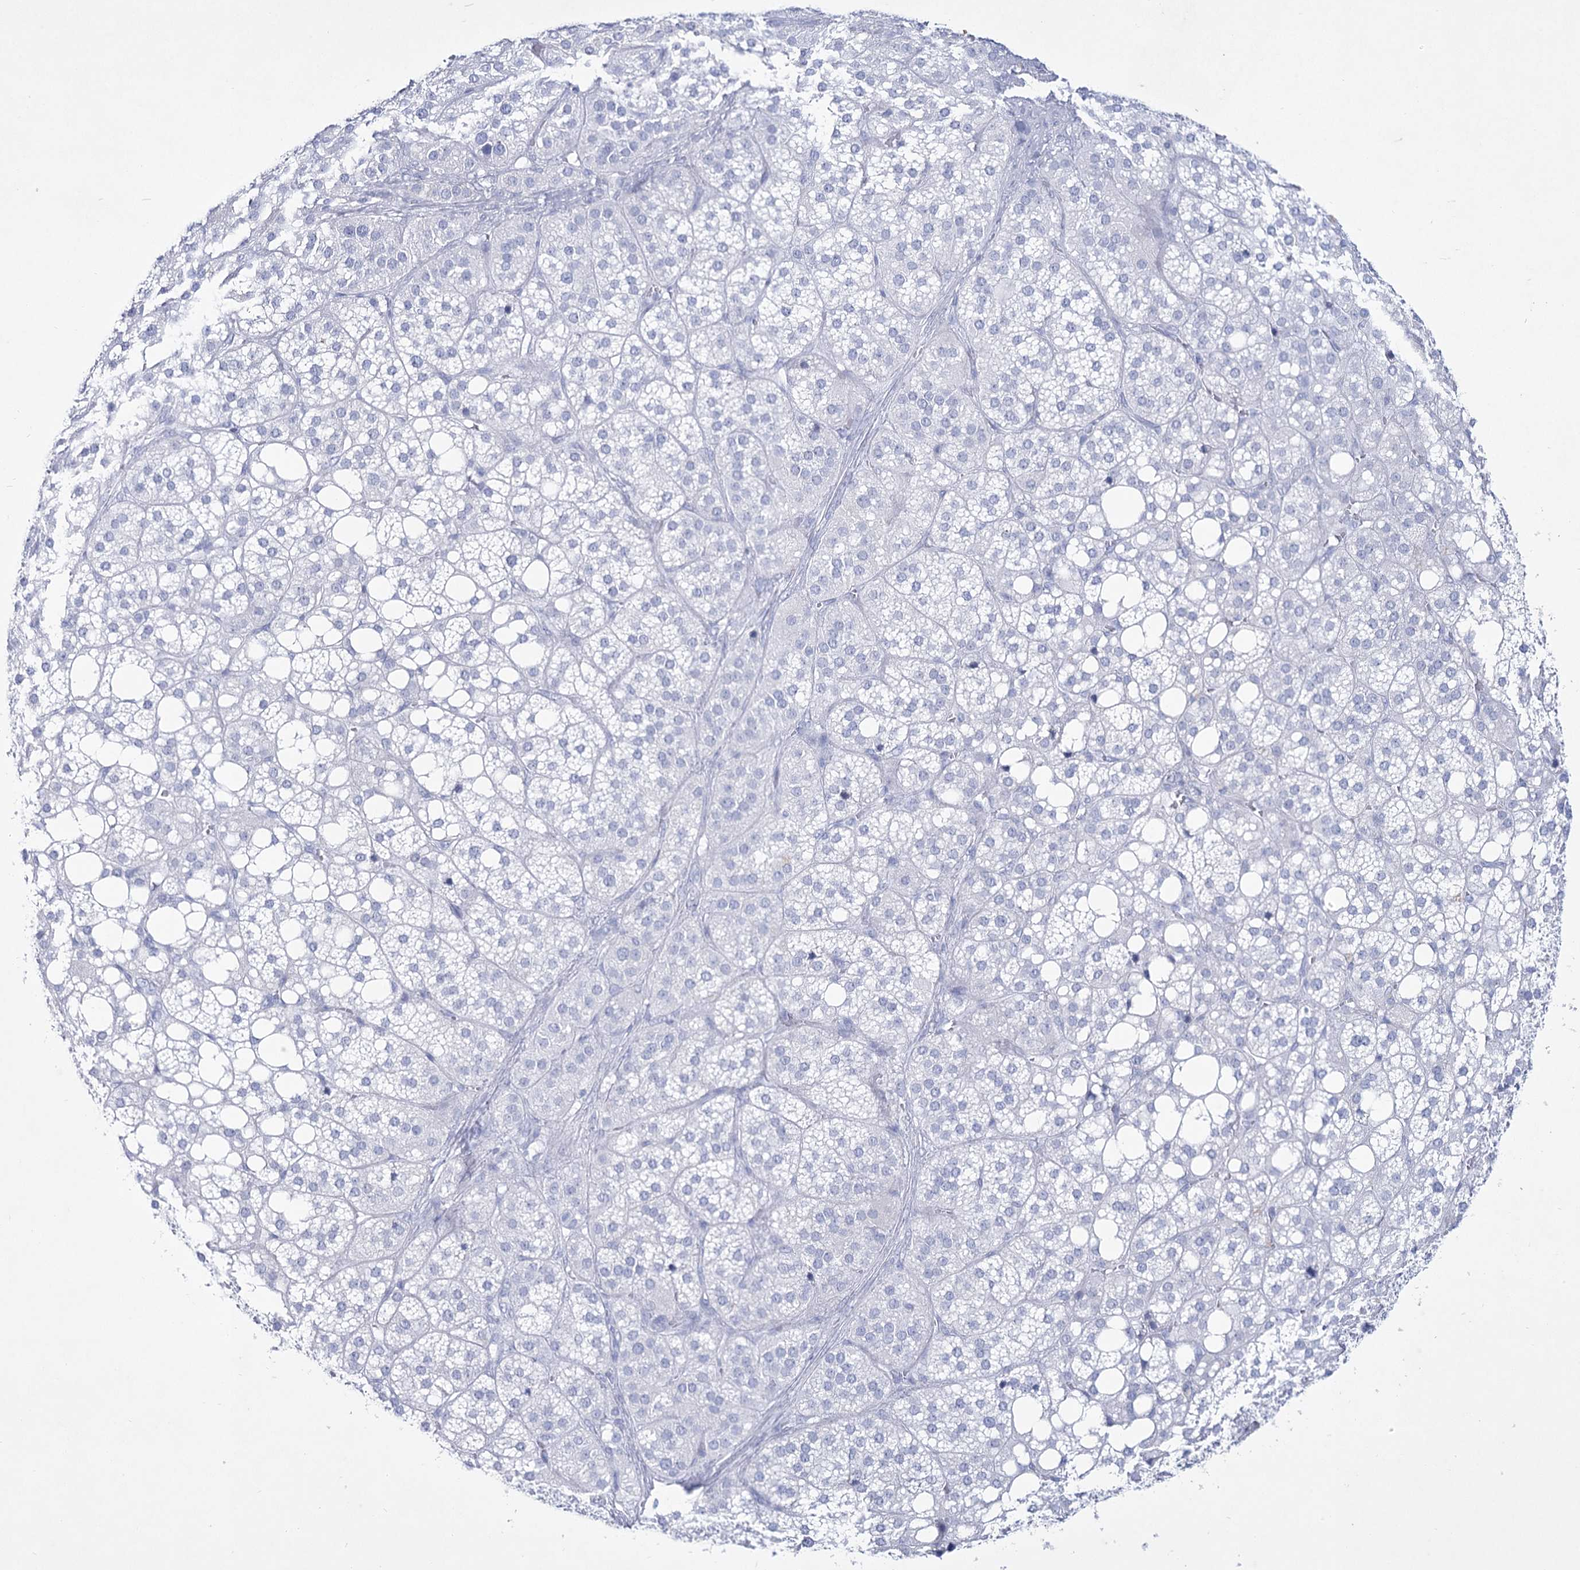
{"staining": {"intensity": "negative", "quantity": "none", "location": "none"}, "tissue": "adrenal gland", "cell_type": "Glandular cells", "image_type": "normal", "snomed": [{"axis": "morphology", "description": "Normal tissue, NOS"}, {"axis": "topography", "description": "Adrenal gland"}], "caption": "Adrenal gland stained for a protein using immunohistochemistry exhibits no expression glandular cells.", "gene": "RNF186", "patient": {"sex": "female", "age": 59}}